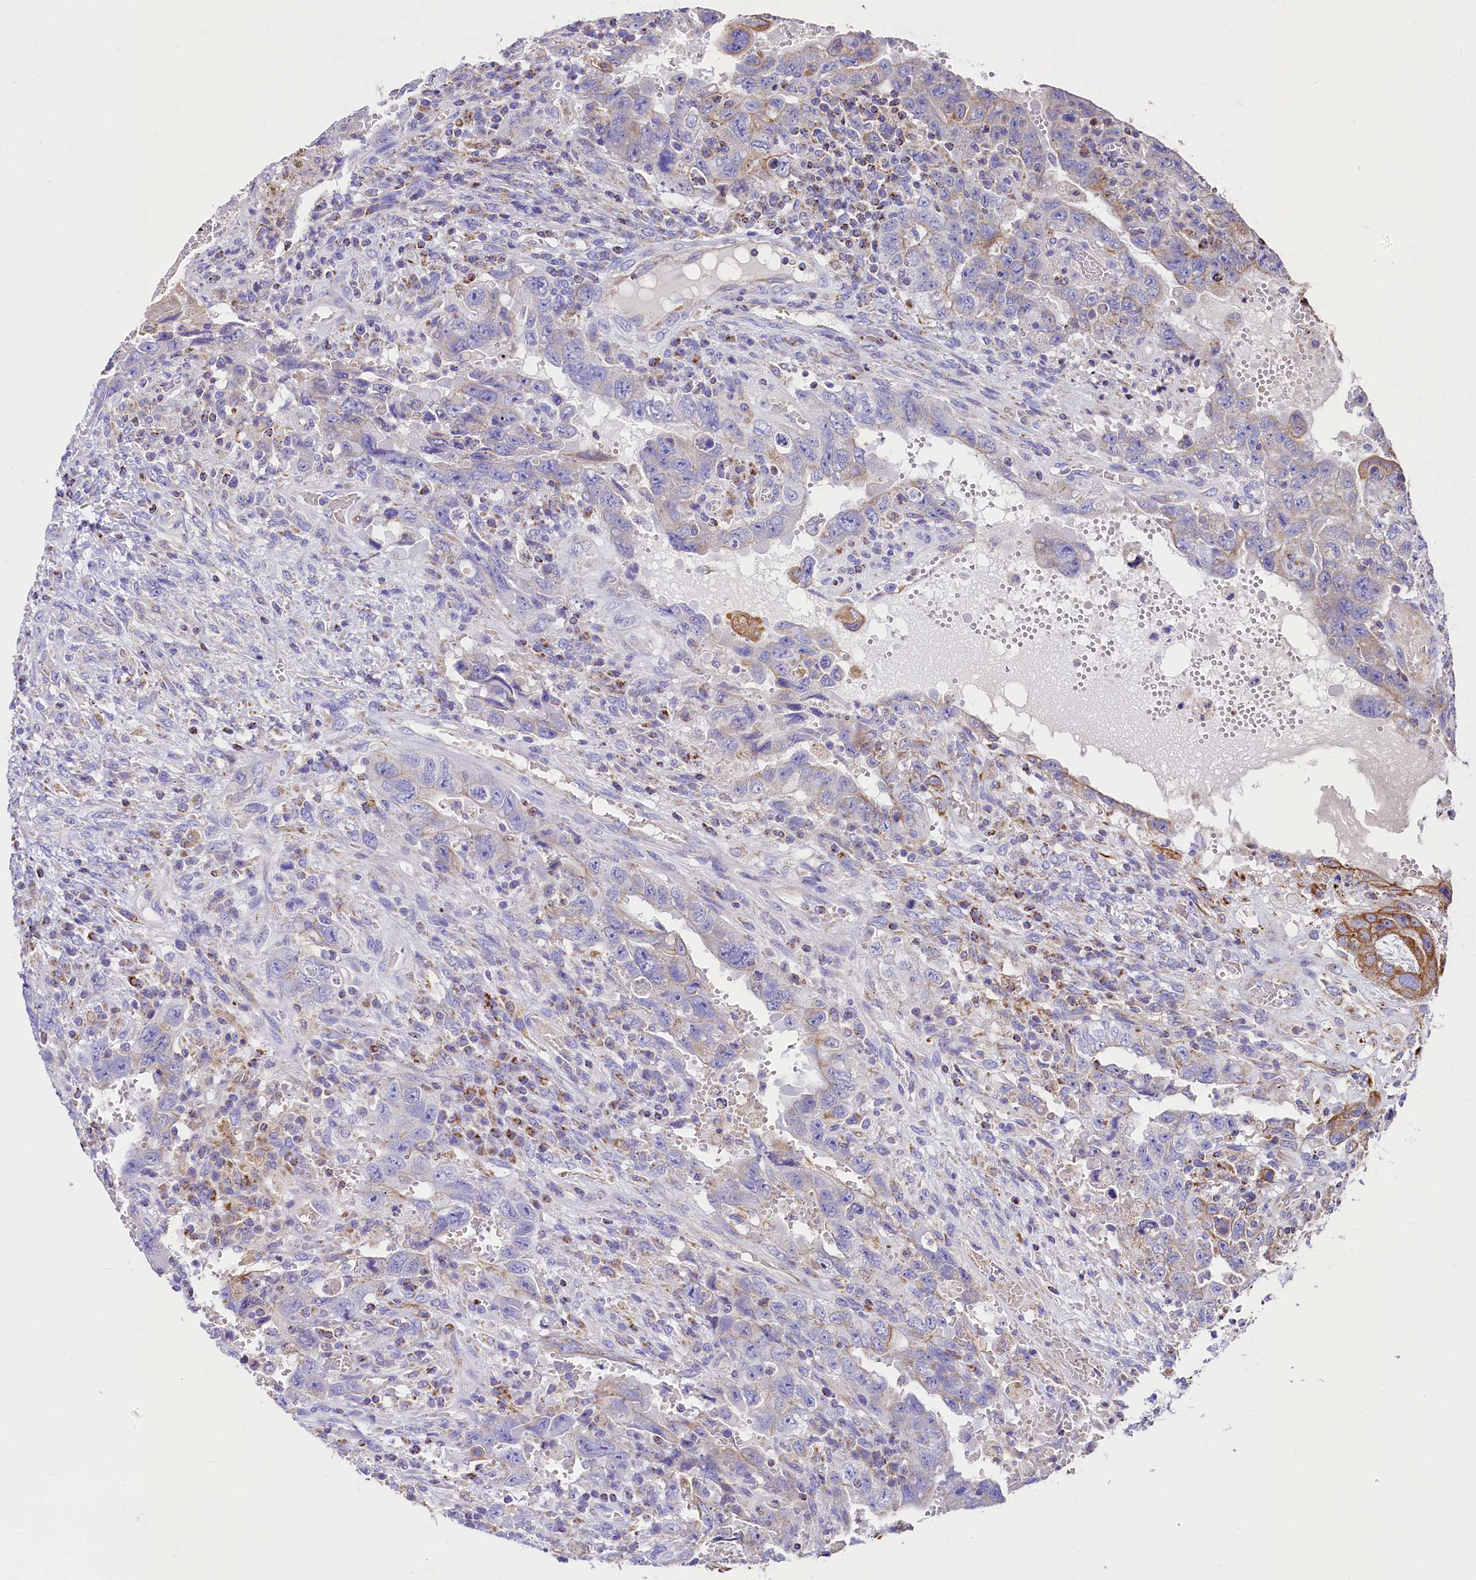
{"staining": {"intensity": "moderate", "quantity": "<25%", "location": "cytoplasmic/membranous"}, "tissue": "testis cancer", "cell_type": "Tumor cells", "image_type": "cancer", "snomed": [{"axis": "morphology", "description": "Carcinoma, Embryonal, NOS"}, {"axis": "topography", "description": "Testis"}], "caption": "Tumor cells show low levels of moderate cytoplasmic/membranous expression in about <25% of cells in human testis cancer (embryonal carcinoma).", "gene": "CLYBL", "patient": {"sex": "male", "age": 26}}